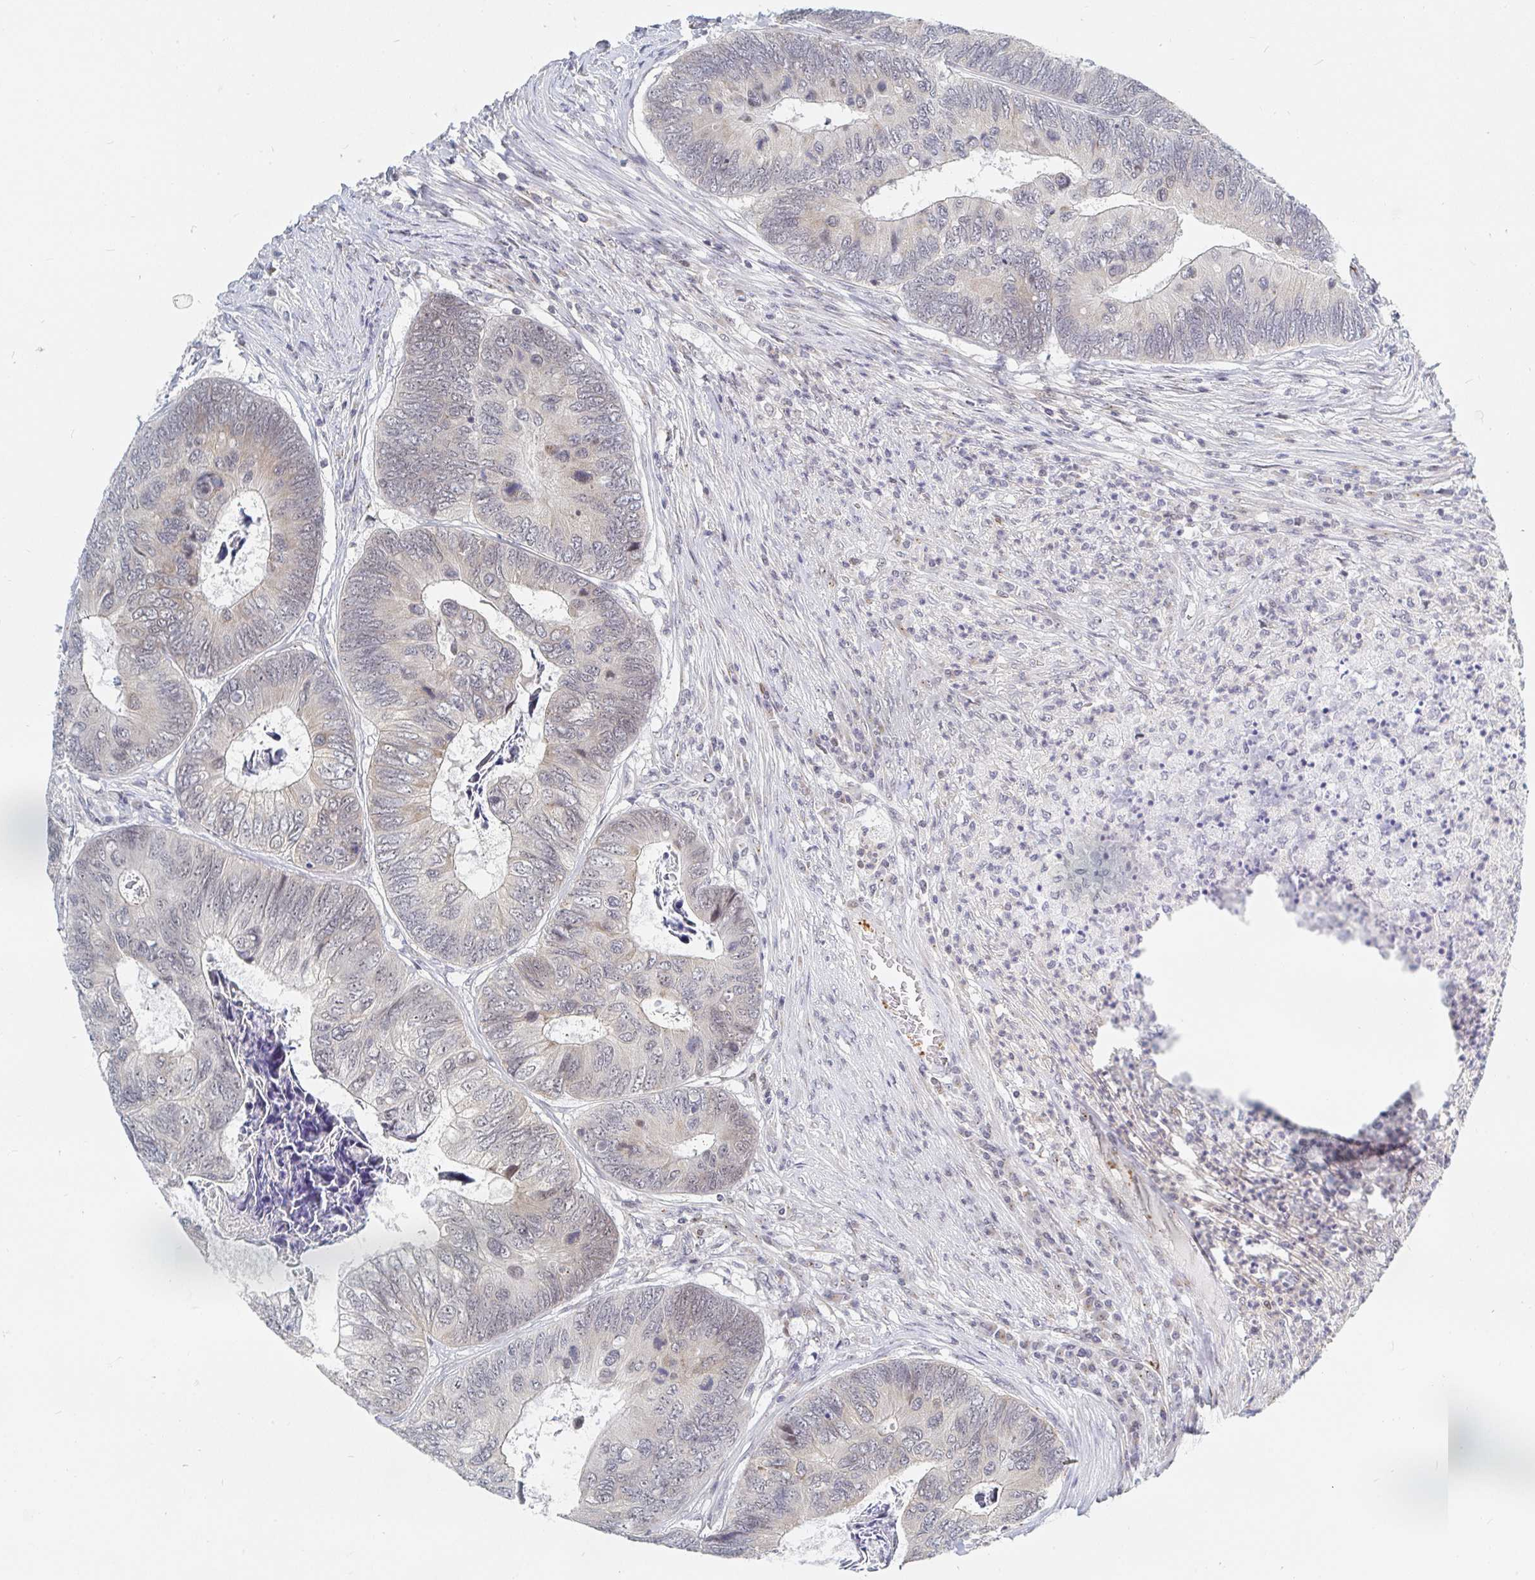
{"staining": {"intensity": "weak", "quantity": "<25%", "location": "cytoplasmic/membranous,nuclear"}, "tissue": "colorectal cancer", "cell_type": "Tumor cells", "image_type": "cancer", "snomed": [{"axis": "morphology", "description": "Adenocarcinoma, NOS"}, {"axis": "topography", "description": "Colon"}], "caption": "This is an IHC image of colorectal cancer. There is no positivity in tumor cells.", "gene": "CHD2", "patient": {"sex": "female", "age": 67}}